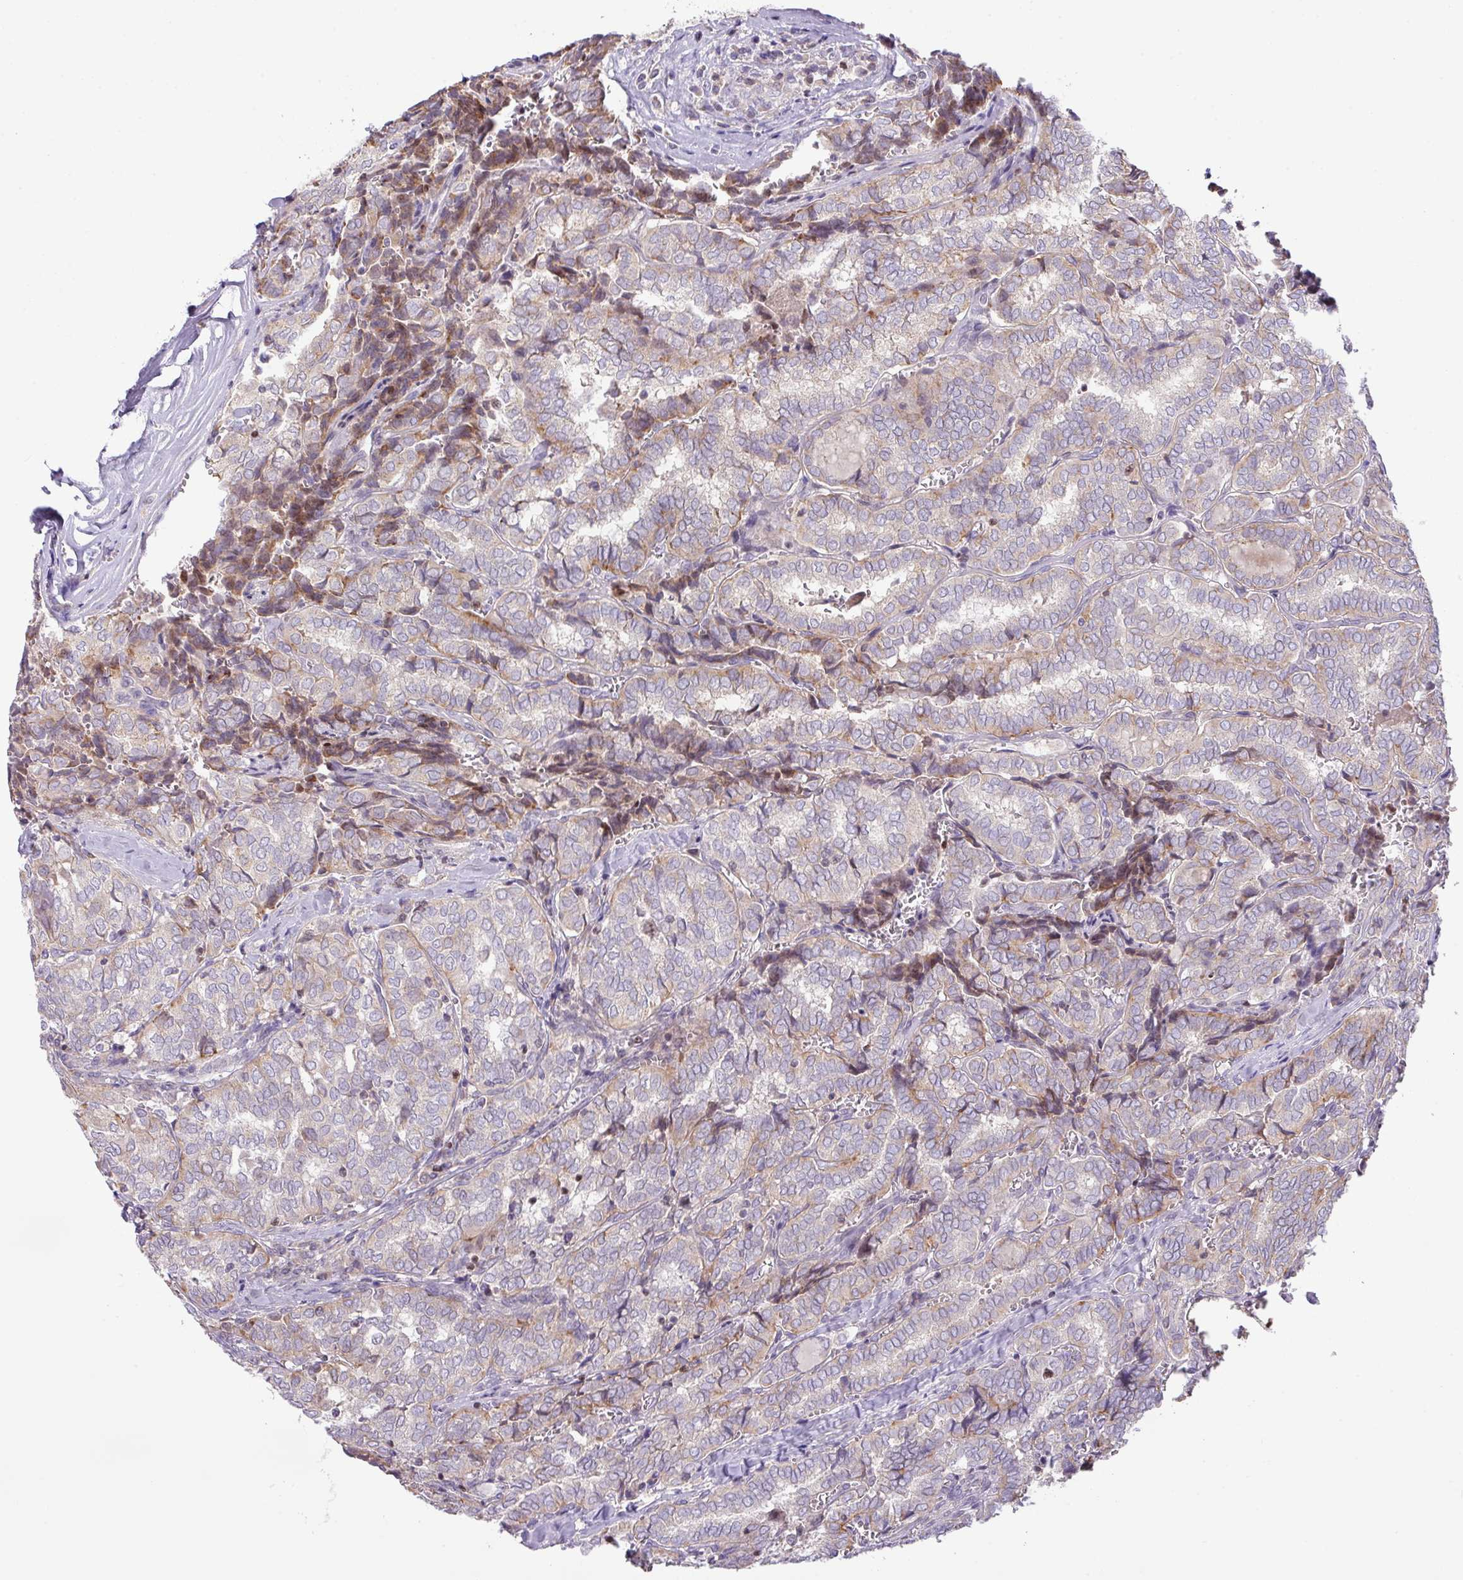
{"staining": {"intensity": "moderate", "quantity": "<25%", "location": "cytoplasmic/membranous"}, "tissue": "thyroid cancer", "cell_type": "Tumor cells", "image_type": "cancer", "snomed": [{"axis": "morphology", "description": "Papillary adenocarcinoma, NOS"}, {"axis": "topography", "description": "Thyroid gland"}], "caption": "Tumor cells demonstrate moderate cytoplasmic/membranous staining in approximately <25% of cells in thyroid cancer (papillary adenocarcinoma). Using DAB (brown) and hematoxylin (blue) stains, captured at high magnification using brightfield microscopy.", "gene": "ZNF394", "patient": {"sex": "female", "age": 30}}